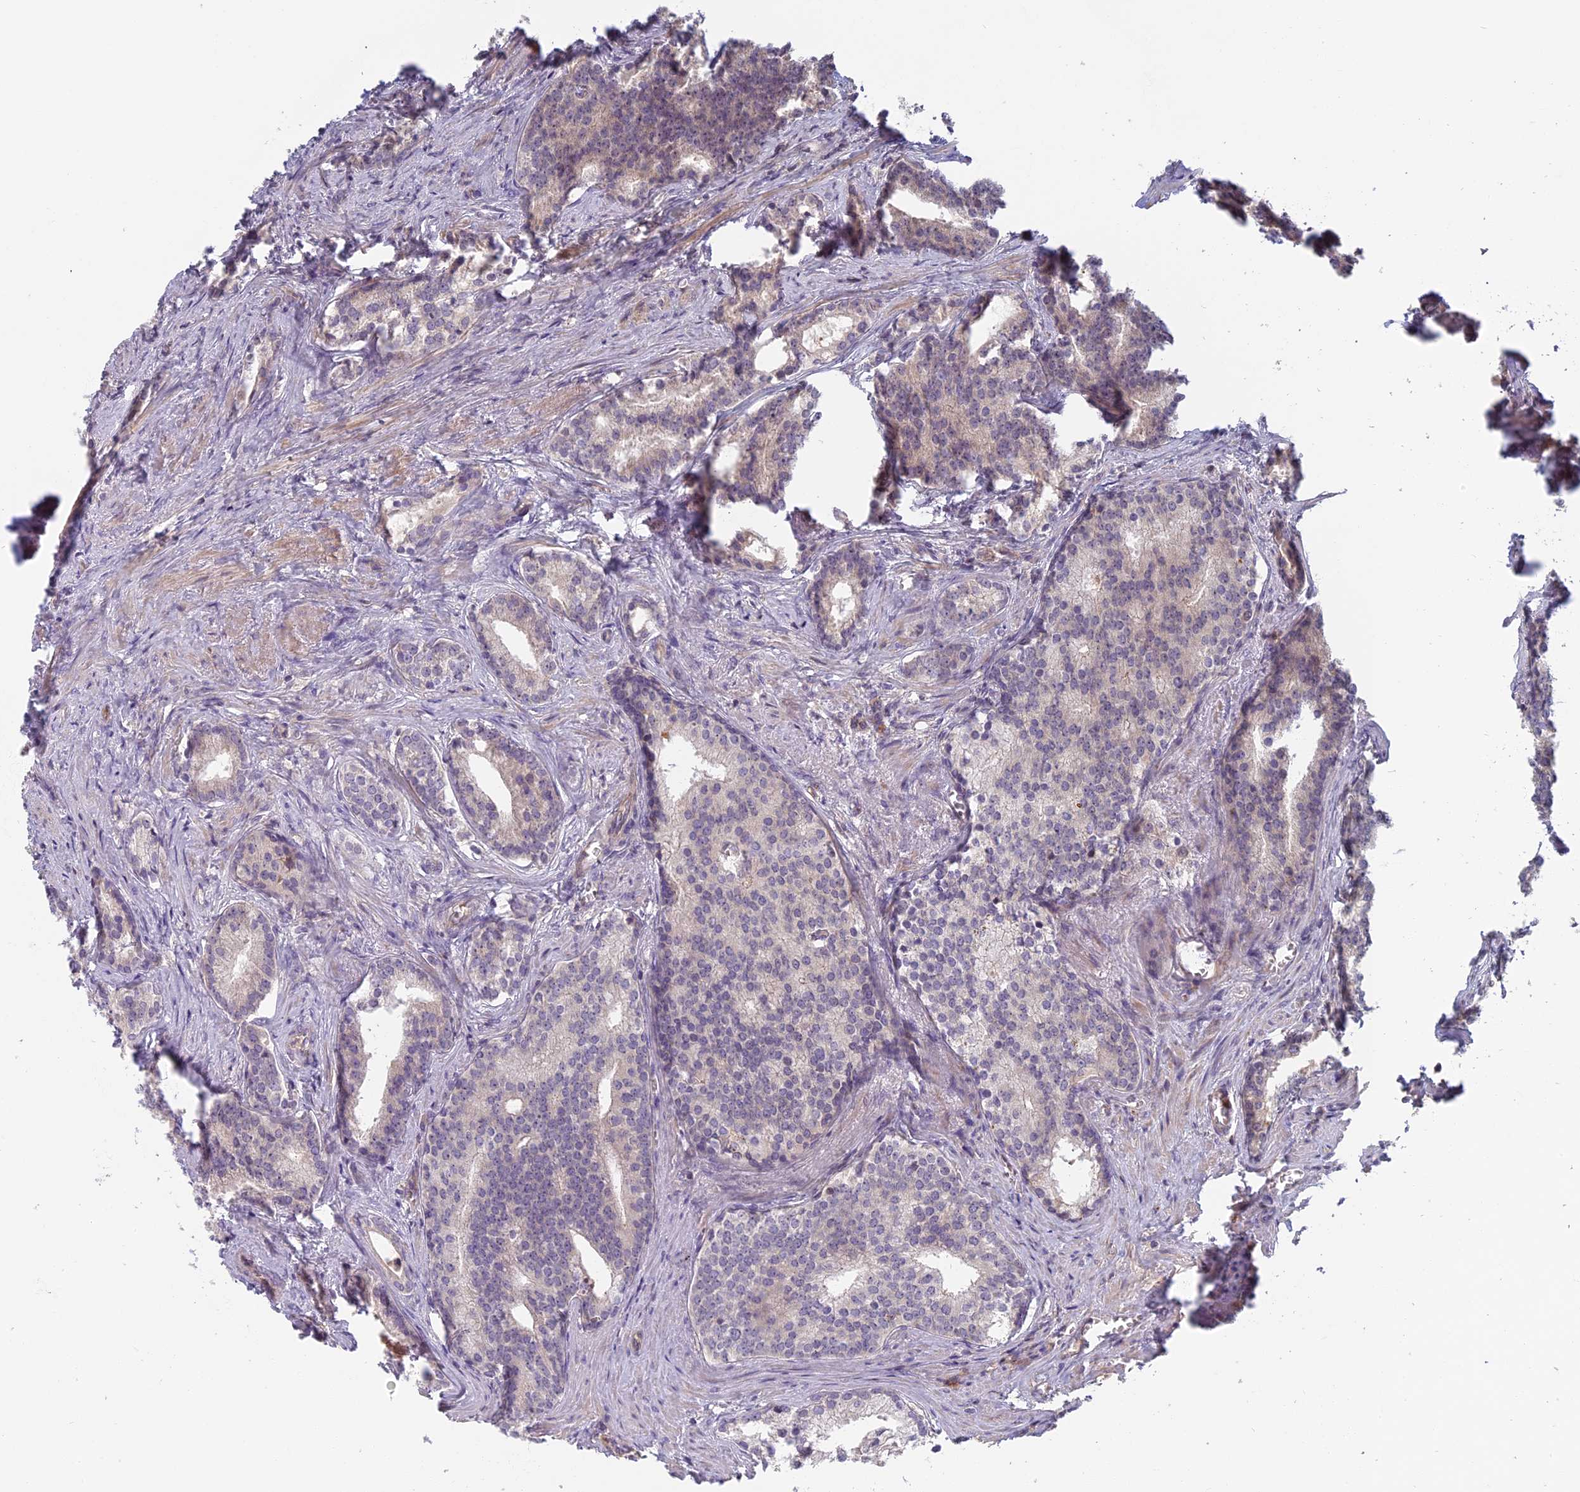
{"staining": {"intensity": "negative", "quantity": "none", "location": "none"}, "tissue": "prostate cancer", "cell_type": "Tumor cells", "image_type": "cancer", "snomed": [{"axis": "morphology", "description": "Adenocarcinoma, Low grade"}, {"axis": "topography", "description": "Prostate"}], "caption": "This is an immunohistochemistry (IHC) histopathology image of prostate adenocarcinoma (low-grade). There is no positivity in tumor cells.", "gene": "AP4E1", "patient": {"sex": "male", "age": 71}}